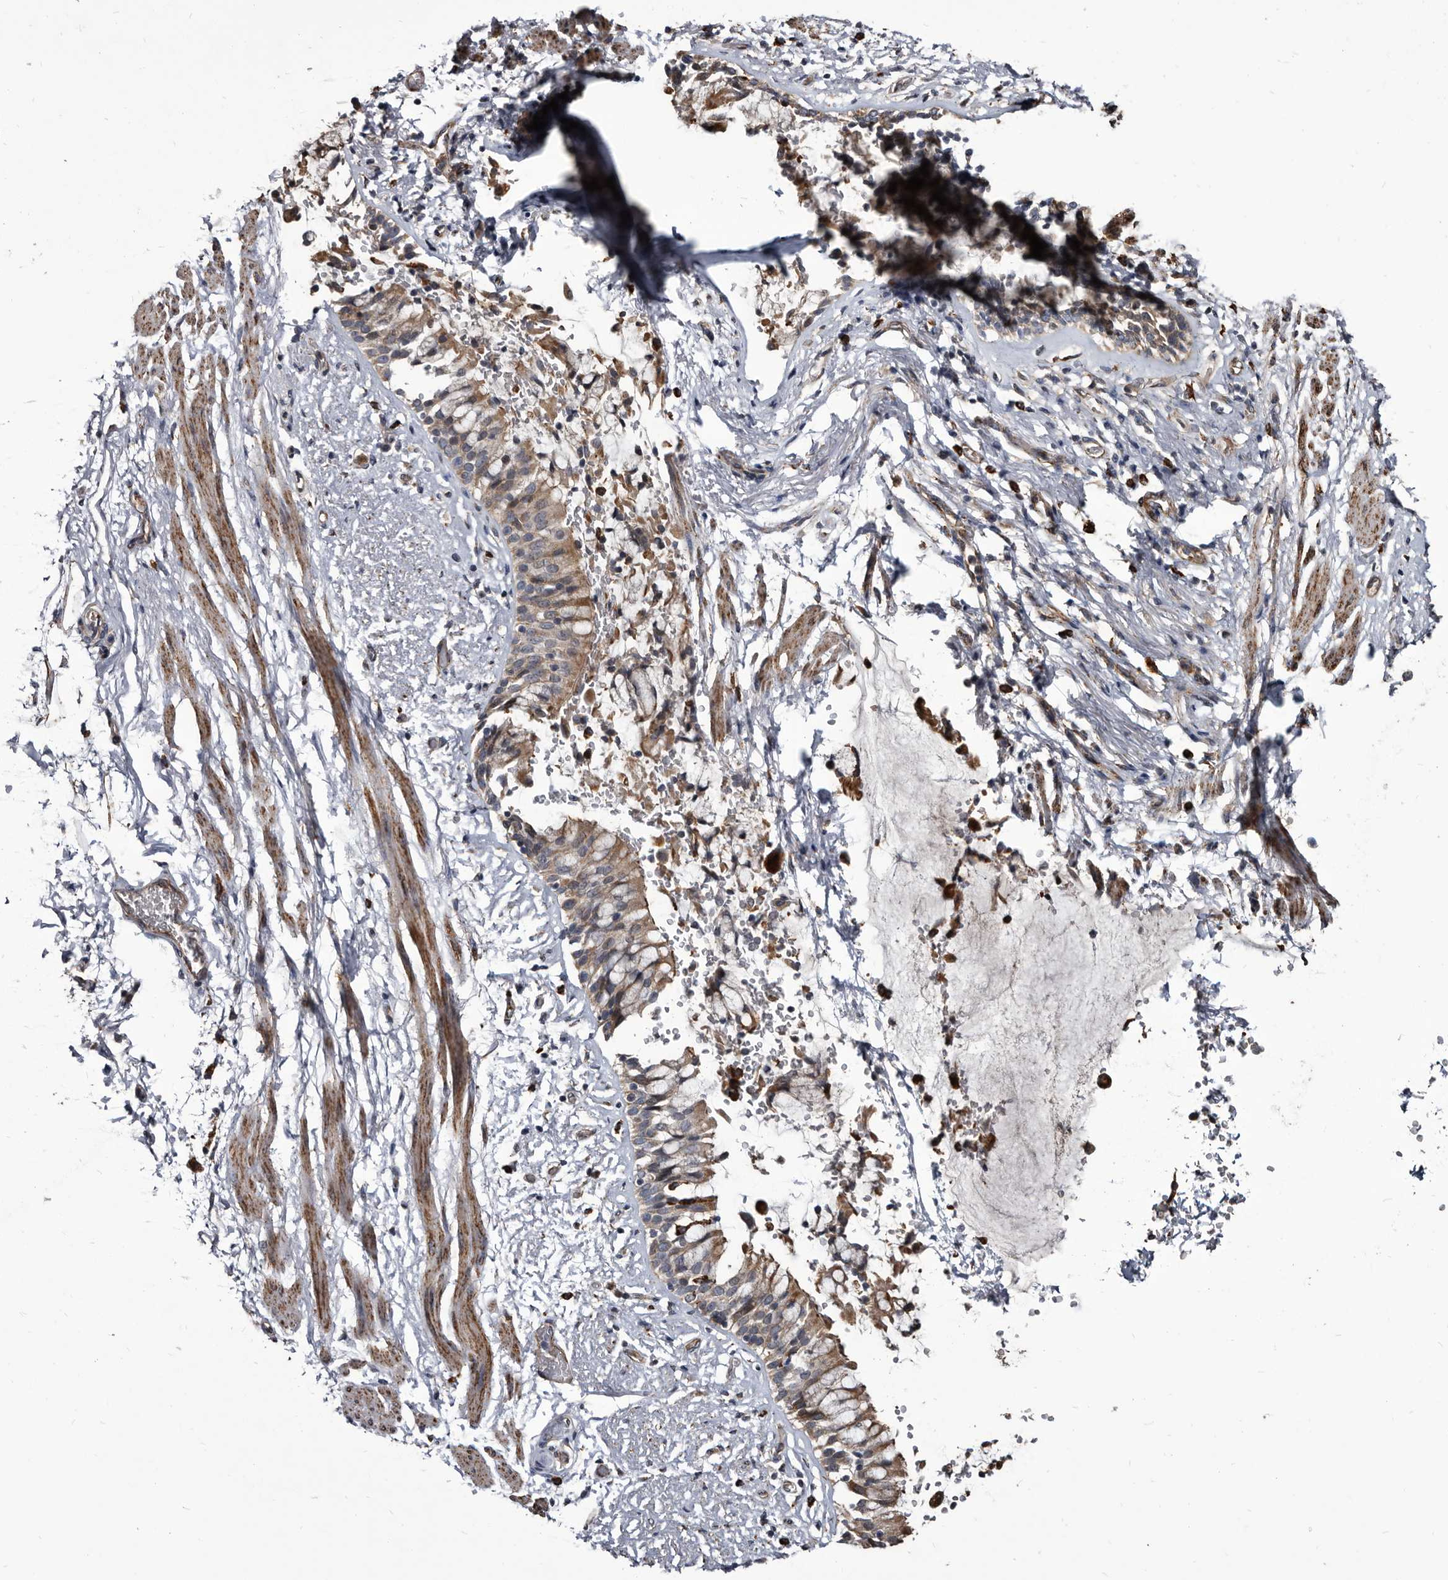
{"staining": {"intensity": "moderate", "quantity": ">75%", "location": "cytoplasmic/membranous"}, "tissue": "bronchus", "cell_type": "Respiratory epithelial cells", "image_type": "normal", "snomed": [{"axis": "morphology", "description": "Normal tissue, NOS"}, {"axis": "morphology", "description": "Inflammation, NOS"}, {"axis": "topography", "description": "Cartilage tissue"}, {"axis": "topography", "description": "Bronchus"}, {"axis": "topography", "description": "Lung"}], "caption": "Moderate cytoplasmic/membranous staining for a protein is present in approximately >75% of respiratory epithelial cells of benign bronchus using IHC.", "gene": "CTSA", "patient": {"sex": "female", "age": 64}}